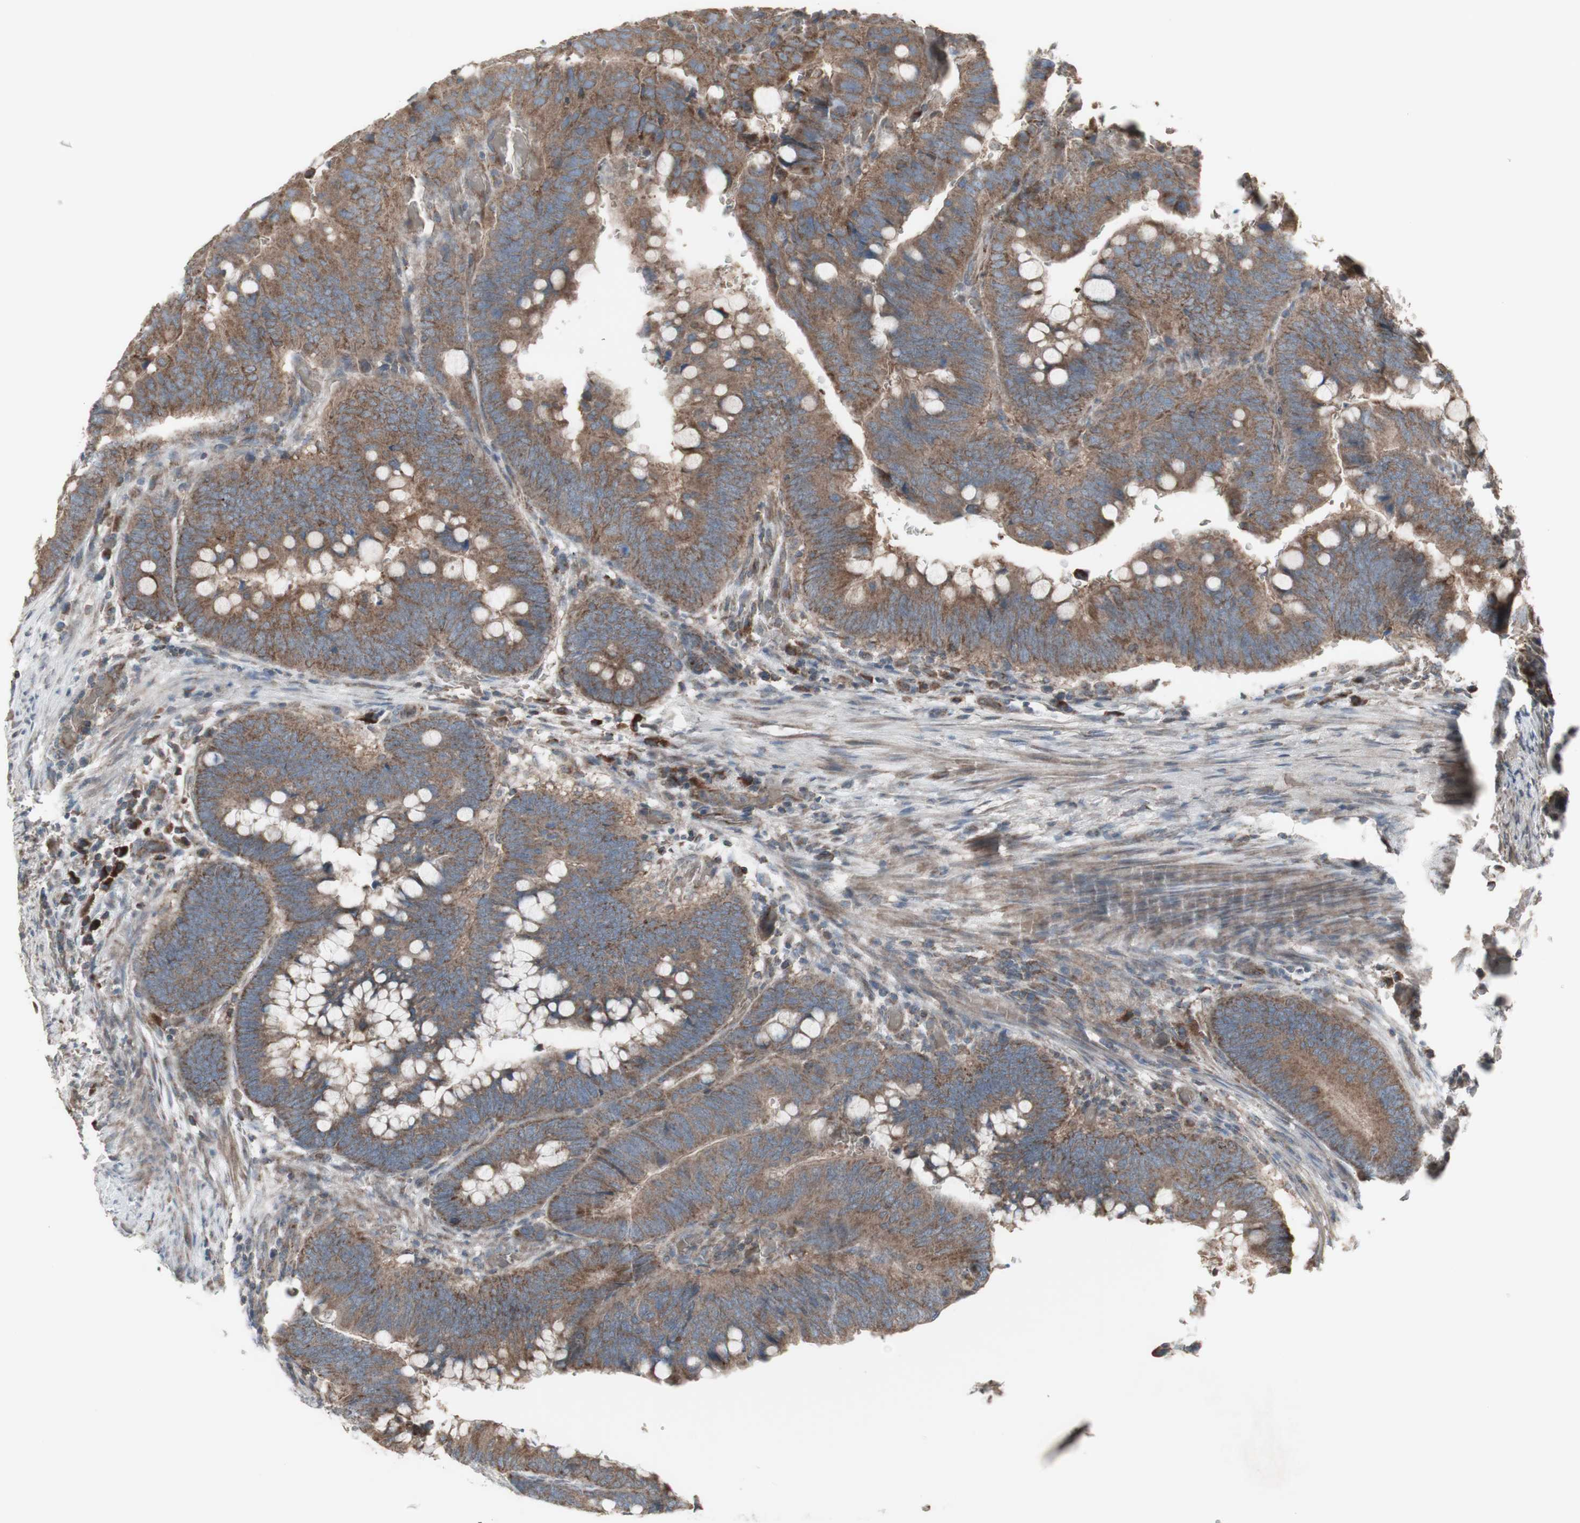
{"staining": {"intensity": "moderate", "quantity": ">75%", "location": "cytoplasmic/membranous"}, "tissue": "colorectal cancer", "cell_type": "Tumor cells", "image_type": "cancer", "snomed": [{"axis": "morphology", "description": "Normal tissue, NOS"}, {"axis": "morphology", "description": "Adenocarcinoma, NOS"}, {"axis": "topography", "description": "Rectum"}, {"axis": "topography", "description": "Peripheral nerve tissue"}], "caption": "Moderate cytoplasmic/membranous staining is identified in approximately >75% of tumor cells in colorectal cancer (adenocarcinoma). (DAB (3,3'-diaminobenzidine) IHC, brown staining for protein, blue staining for nuclei).", "gene": "SHC1", "patient": {"sex": "male", "age": 92}}